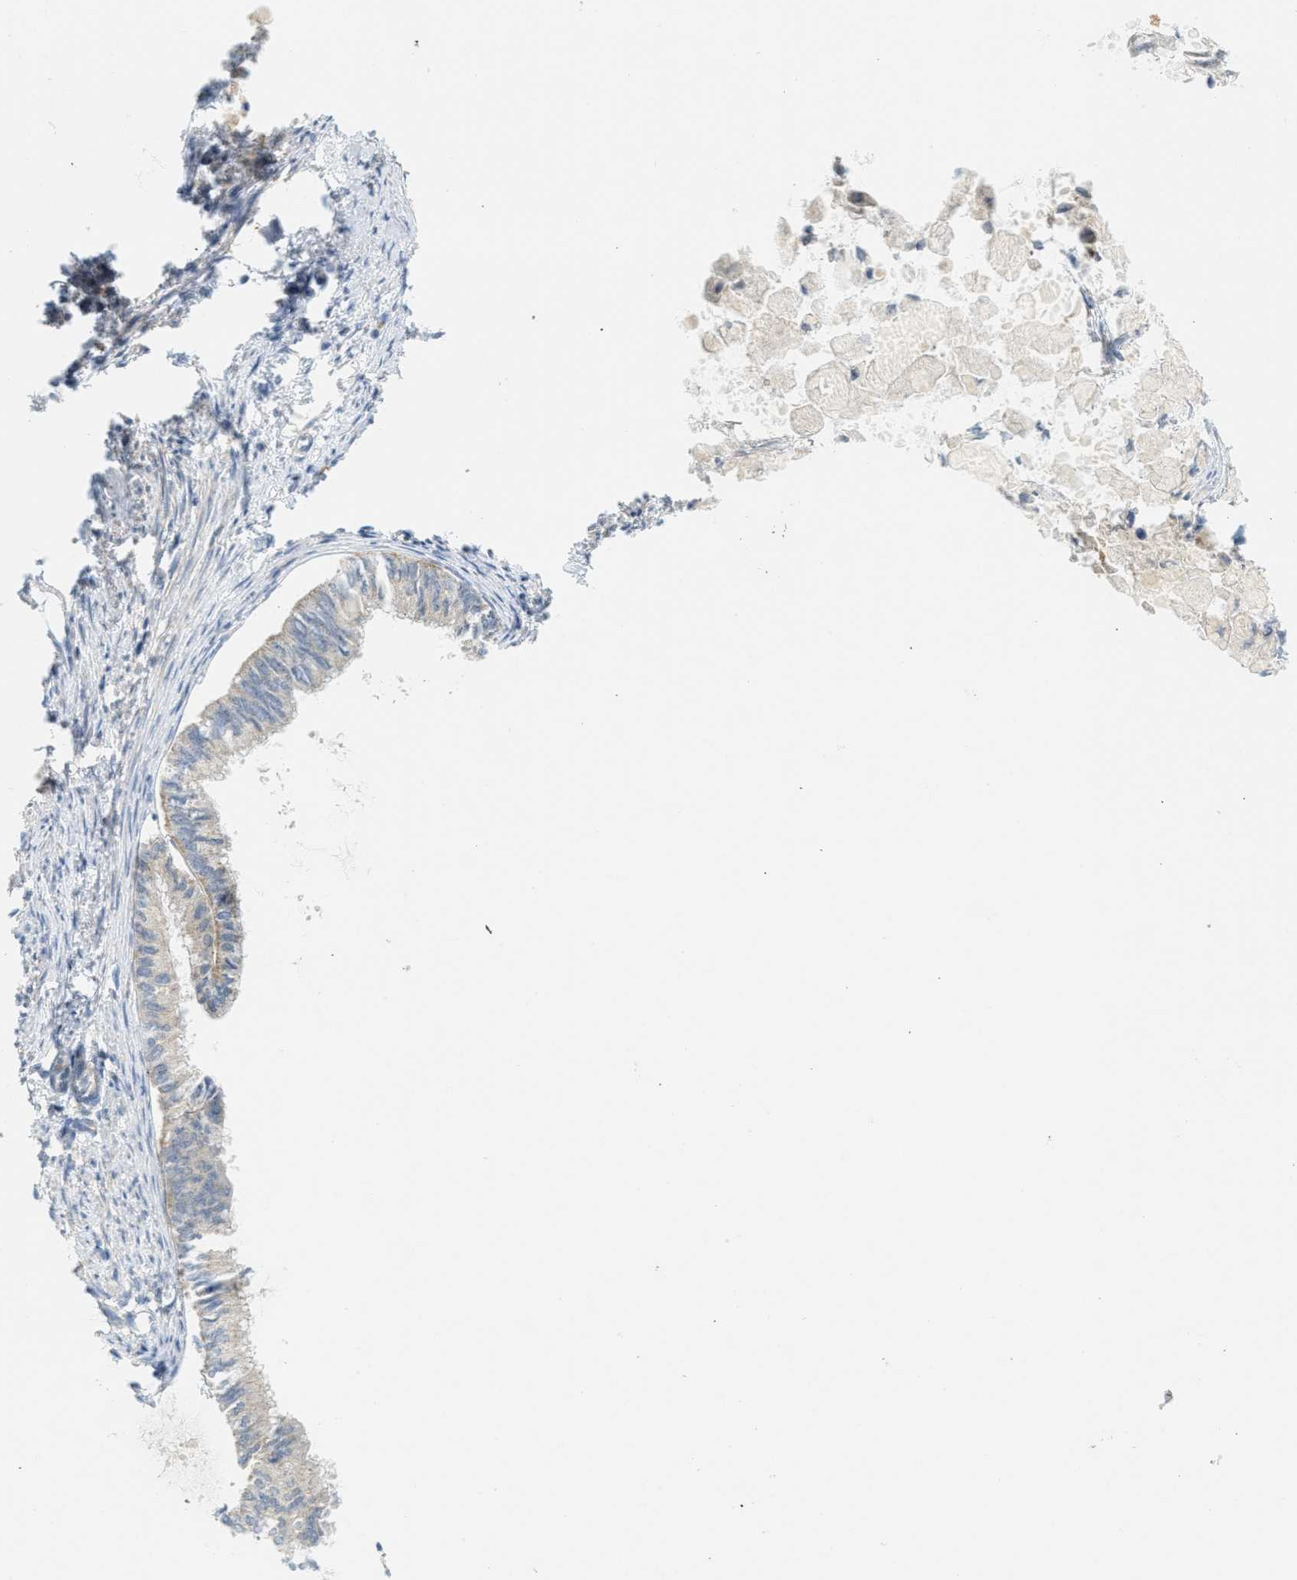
{"staining": {"intensity": "weak", "quantity": "<25%", "location": "cytoplasmic/membranous"}, "tissue": "endometrial cancer", "cell_type": "Tumor cells", "image_type": "cancer", "snomed": [{"axis": "morphology", "description": "Adenocarcinoma, NOS"}, {"axis": "topography", "description": "Endometrium"}], "caption": "Immunohistochemistry image of endometrial cancer stained for a protein (brown), which shows no expression in tumor cells.", "gene": "PROC", "patient": {"sex": "female", "age": 86}}